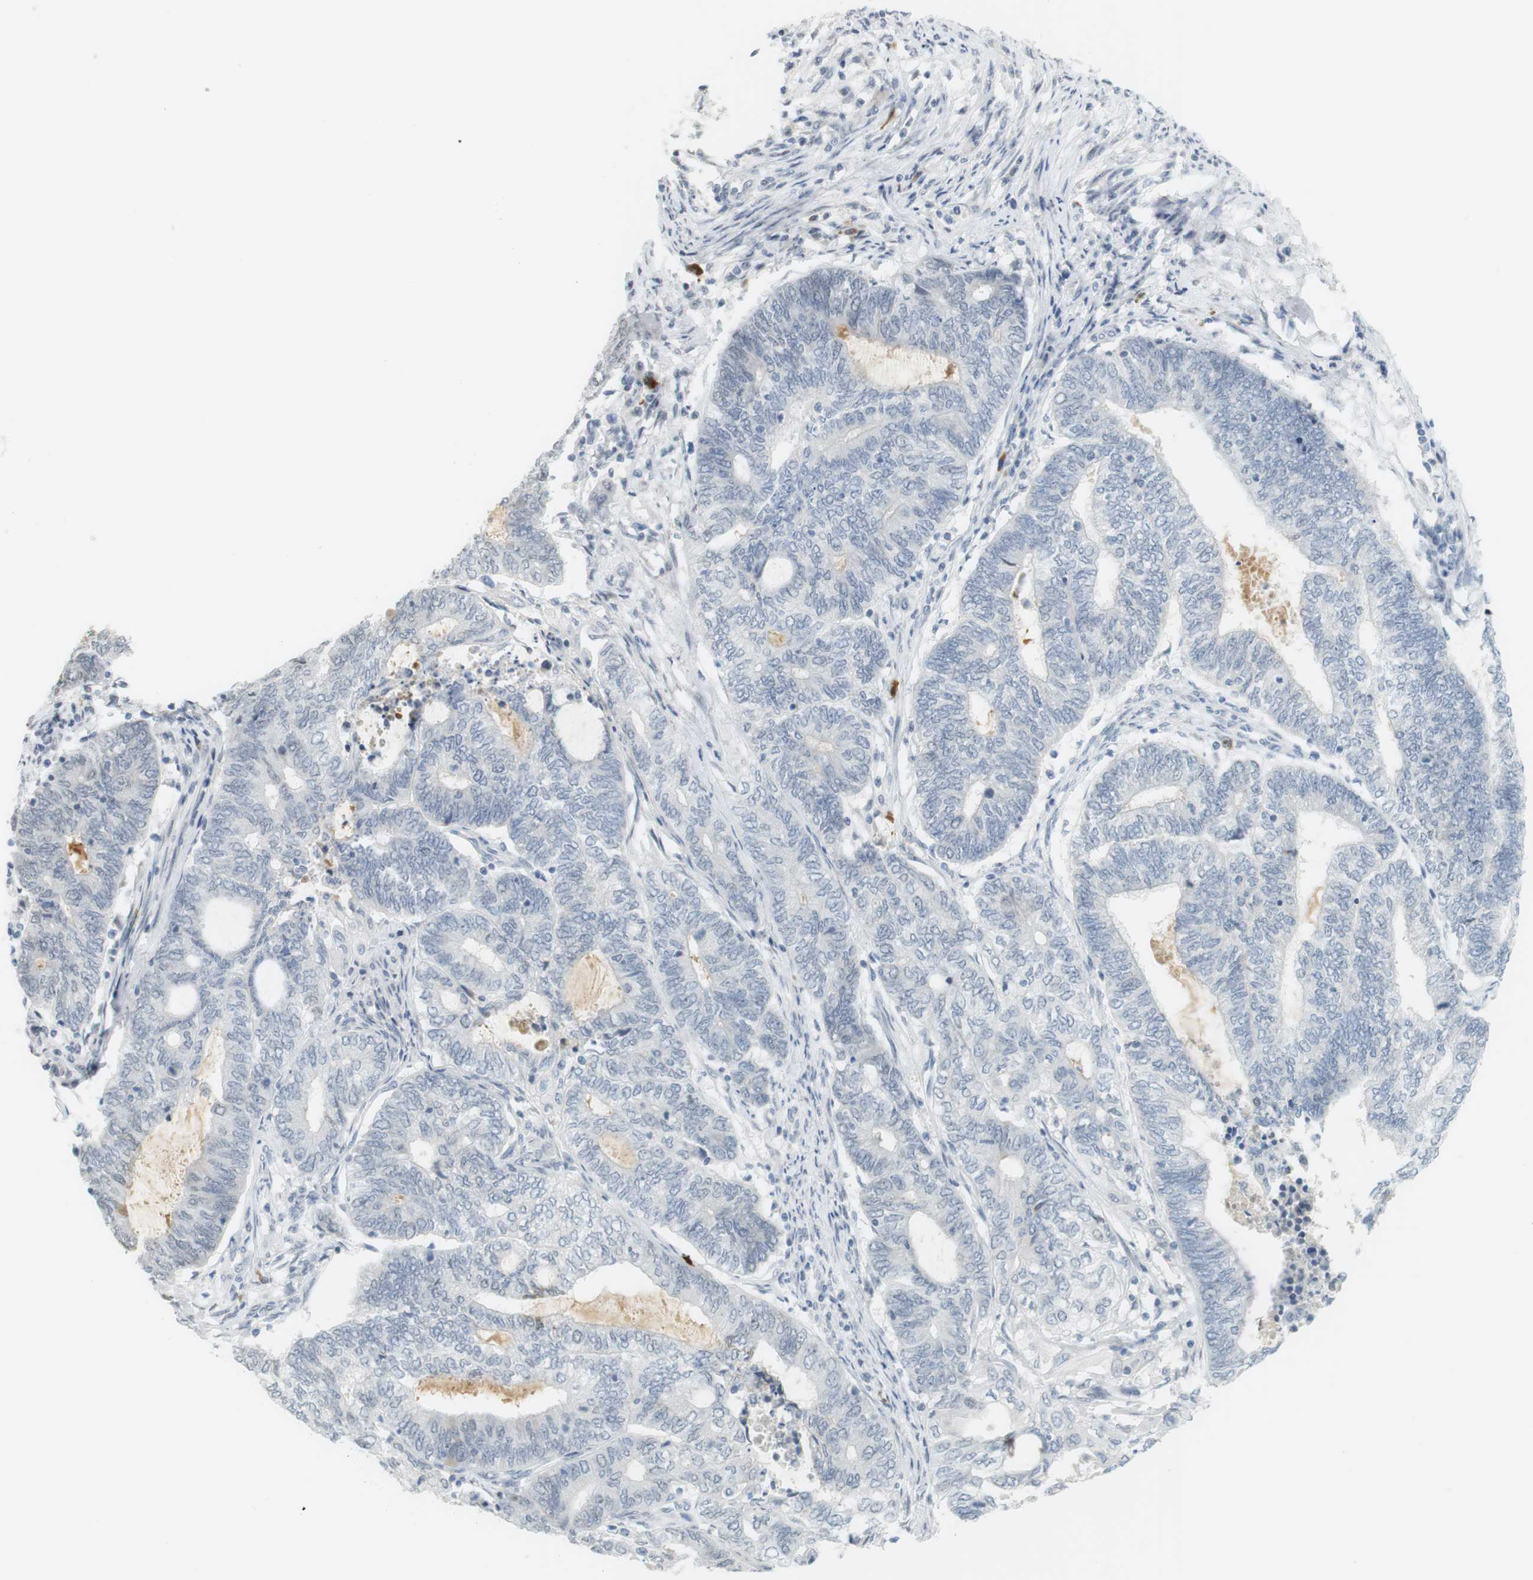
{"staining": {"intensity": "negative", "quantity": "none", "location": "none"}, "tissue": "endometrial cancer", "cell_type": "Tumor cells", "image_type": "cancer", "snomed": [{"axis": "morphology", "description": "Adenocarcinoma, NOS"}, {"axis": "topography", "description": "Uterus"}, {"axis": "topography", "description": "Endometrium"}], "caption": "DAB immunohistochemical staining of adenocarcinoma (endometrial) reveals no significant staining in tumor cells.", "gene": "DMC1", "patient": {"sex": "female", "age": 70}}